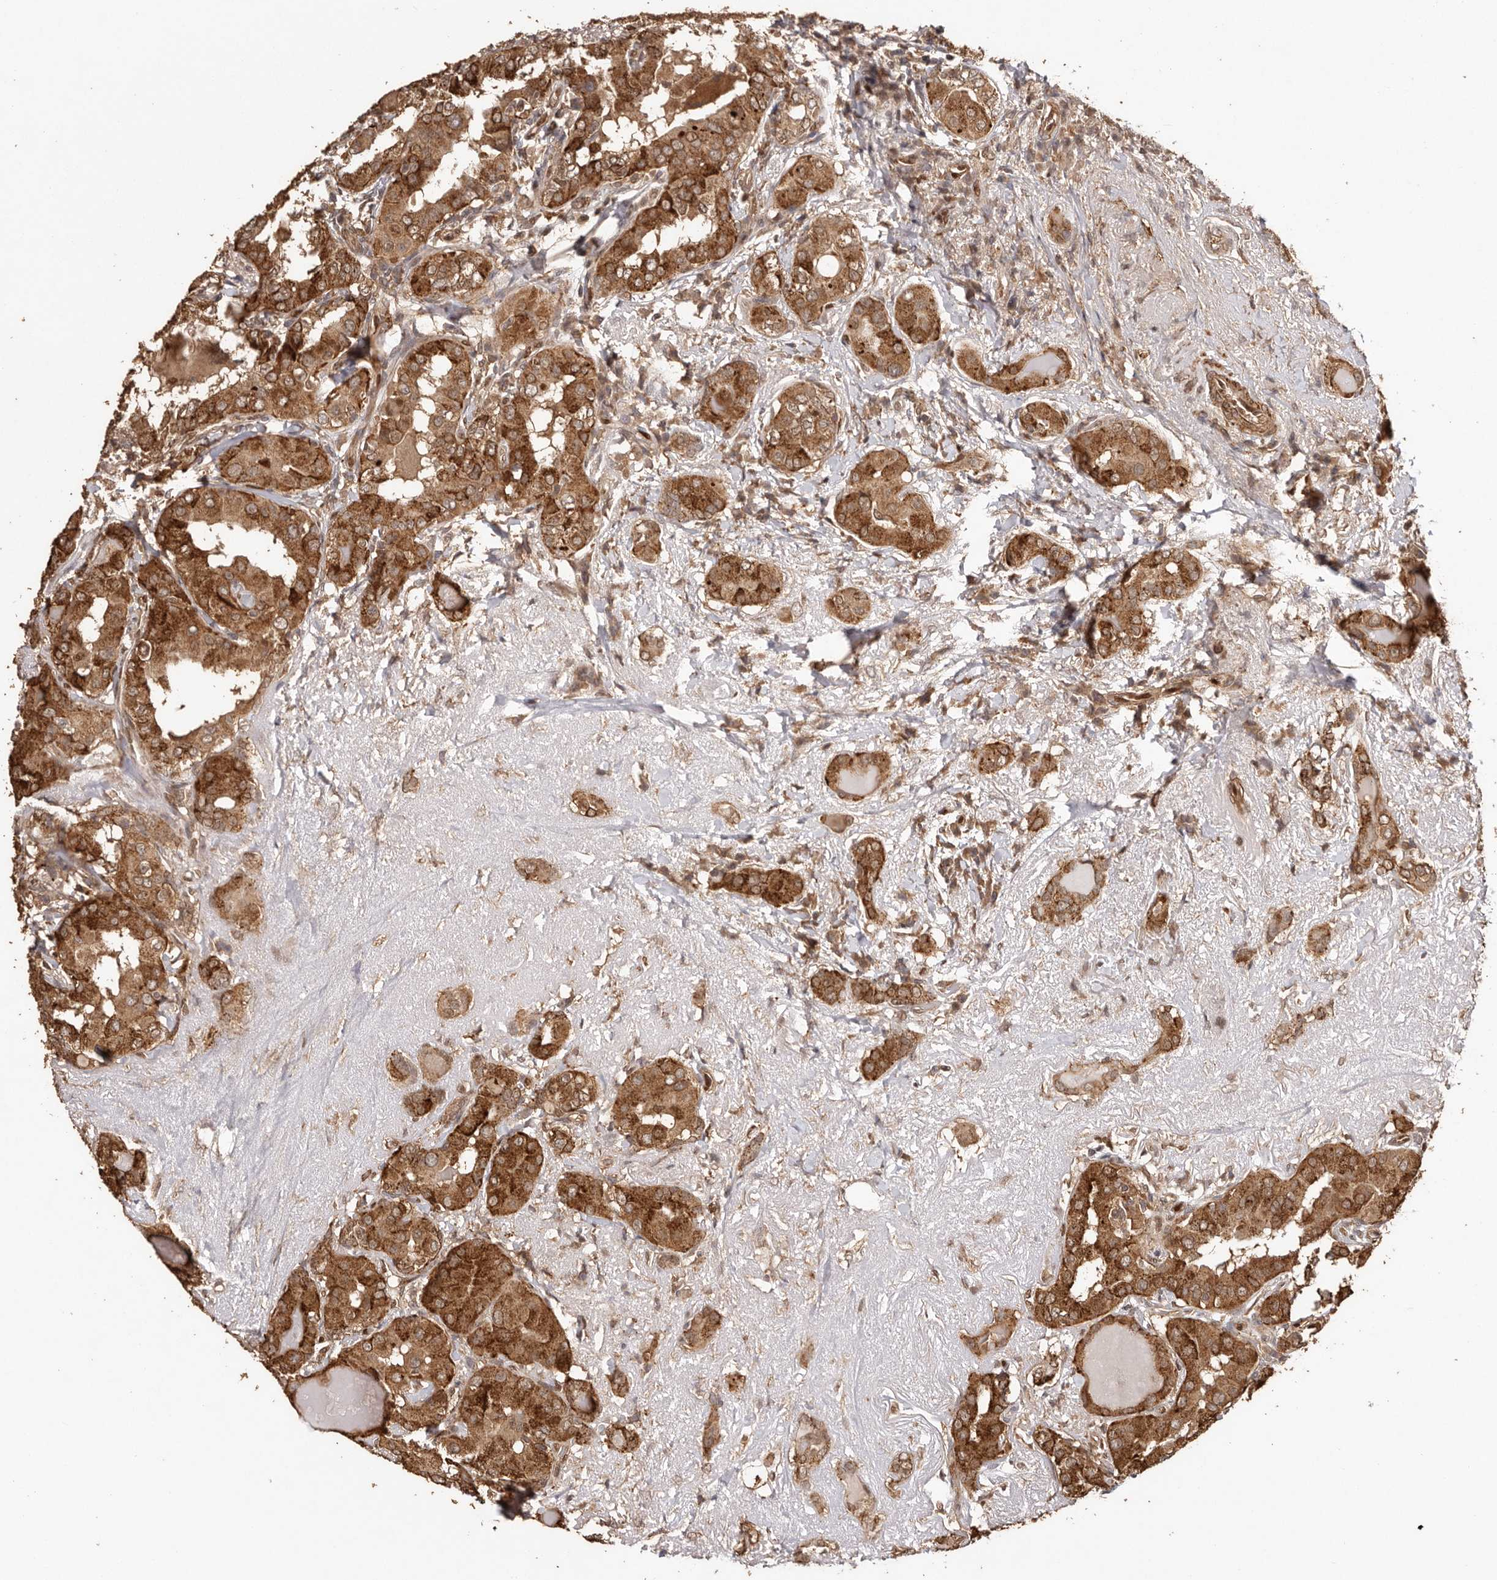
{"staining": {"intensity": "strong", "quantity": ">75%", "location": "cytoplasmic/membranous"}, "tissue": "thyroid cancer", "cell_type": "Tumor cells", "image_type": "cancer", "snomed": [{"axis": "morphology", "description": "Papillary adenocarcinoma, NOS"}, {"axis": "topography", "description": "Thyroid gland"}], "caption": "Thyroid cancer (papillary adenocarcinoma) stained with IHC reveals strong cytoplasmic/membranous staining in approximately >75% of tumor cells.", "gene": "UBR2", "patient": {"sex": "male", "age": 33}}